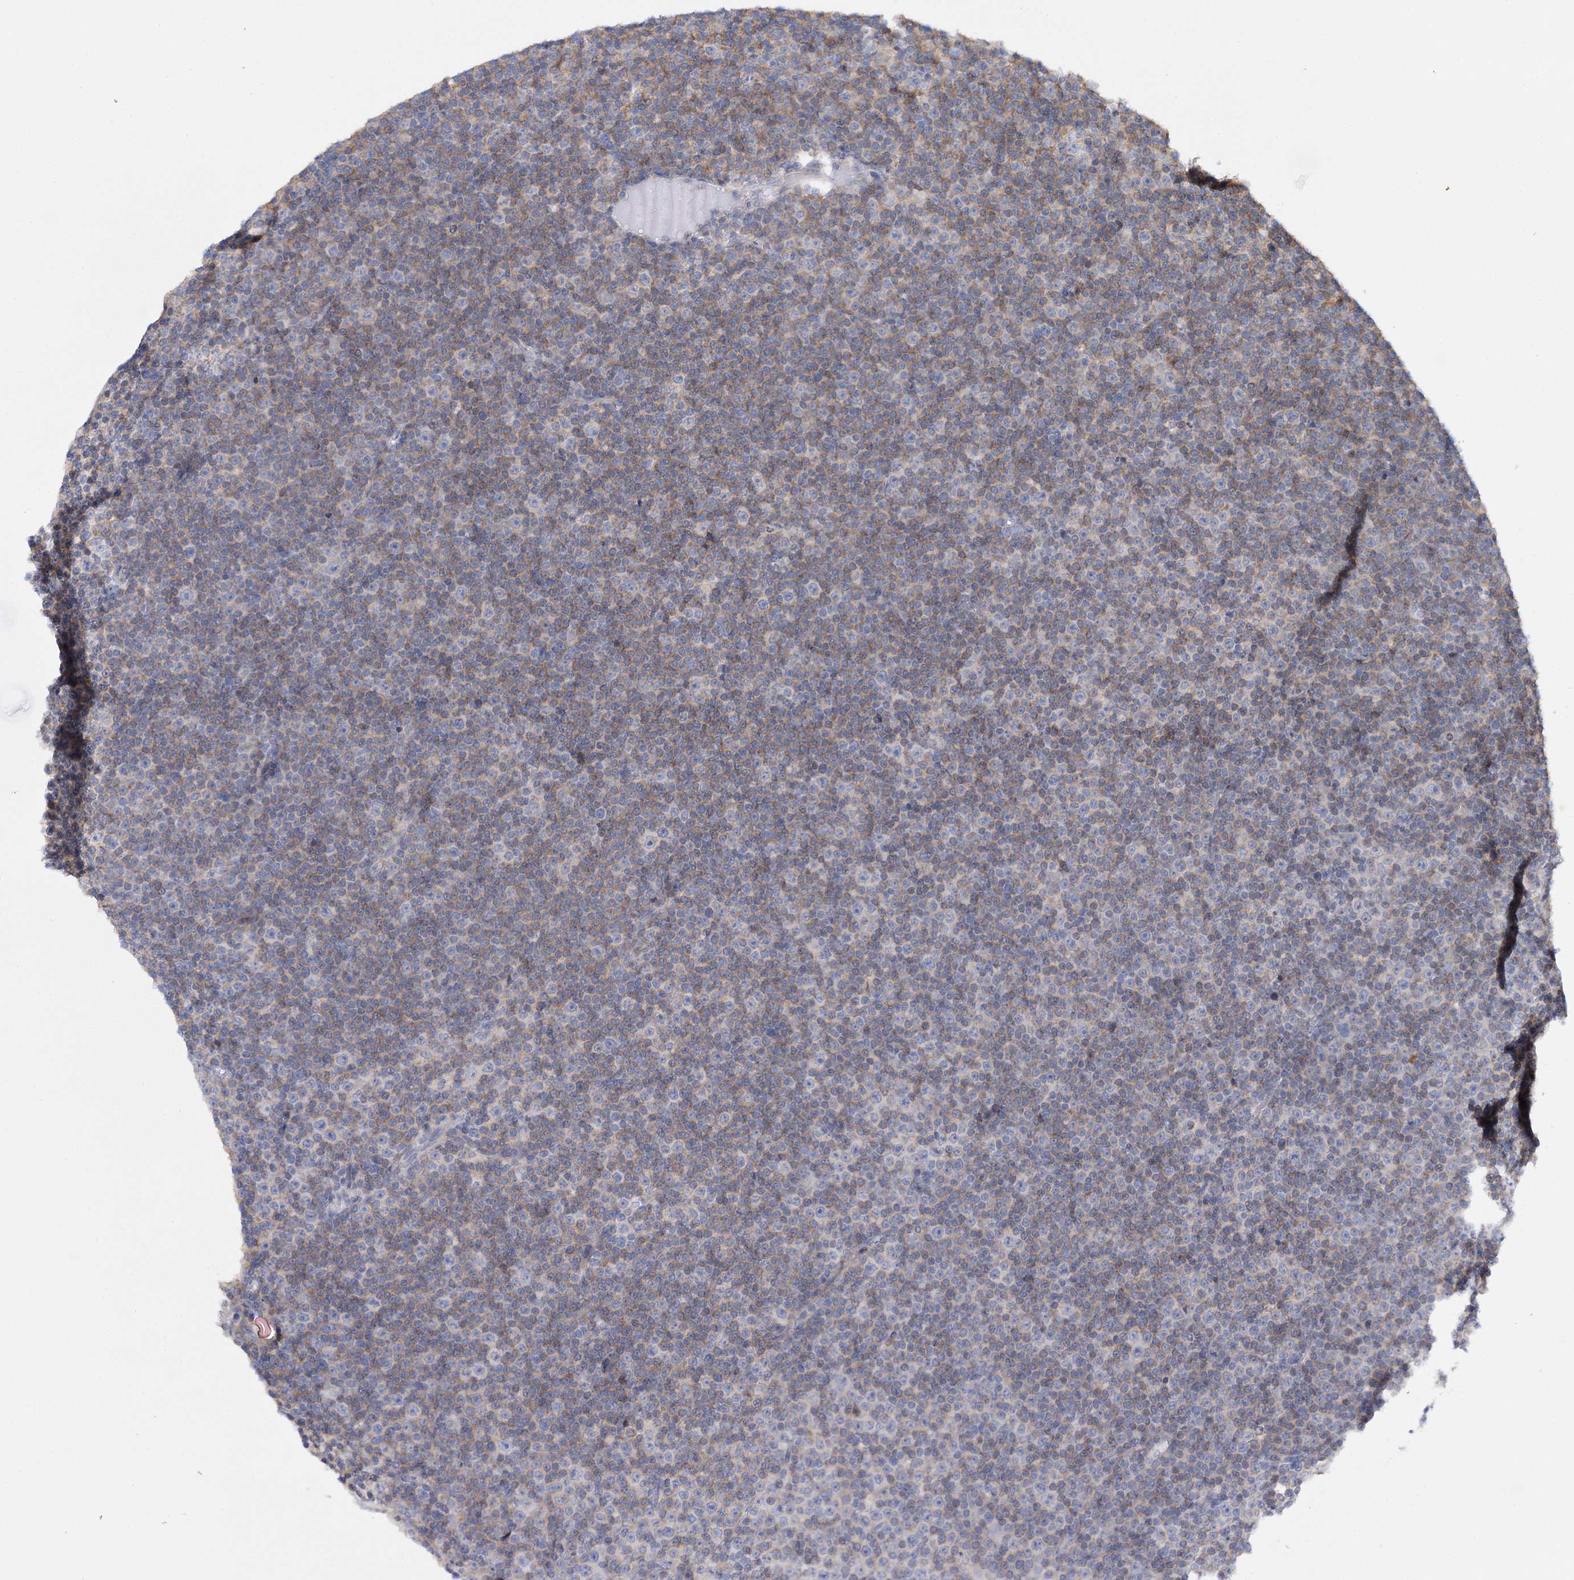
{"staining": {"intensity": "negative", "quantity": "none", "location": "none"}, "tissue": "lymphoma", "cell_type": "Tumor cells", "image_type": "cancer", "snomed": [{"axis": "morphology", "description": "Malignant lymphoma, non-Hodgkin's type, Low grade"}, {"axis": "topography", "description": "Lymph node"}], "caption": "Tumor cells show no significant protein expression in lymphoma.", "gene": "CFAP46", "patient": {"sex": "female", "age": 67}}